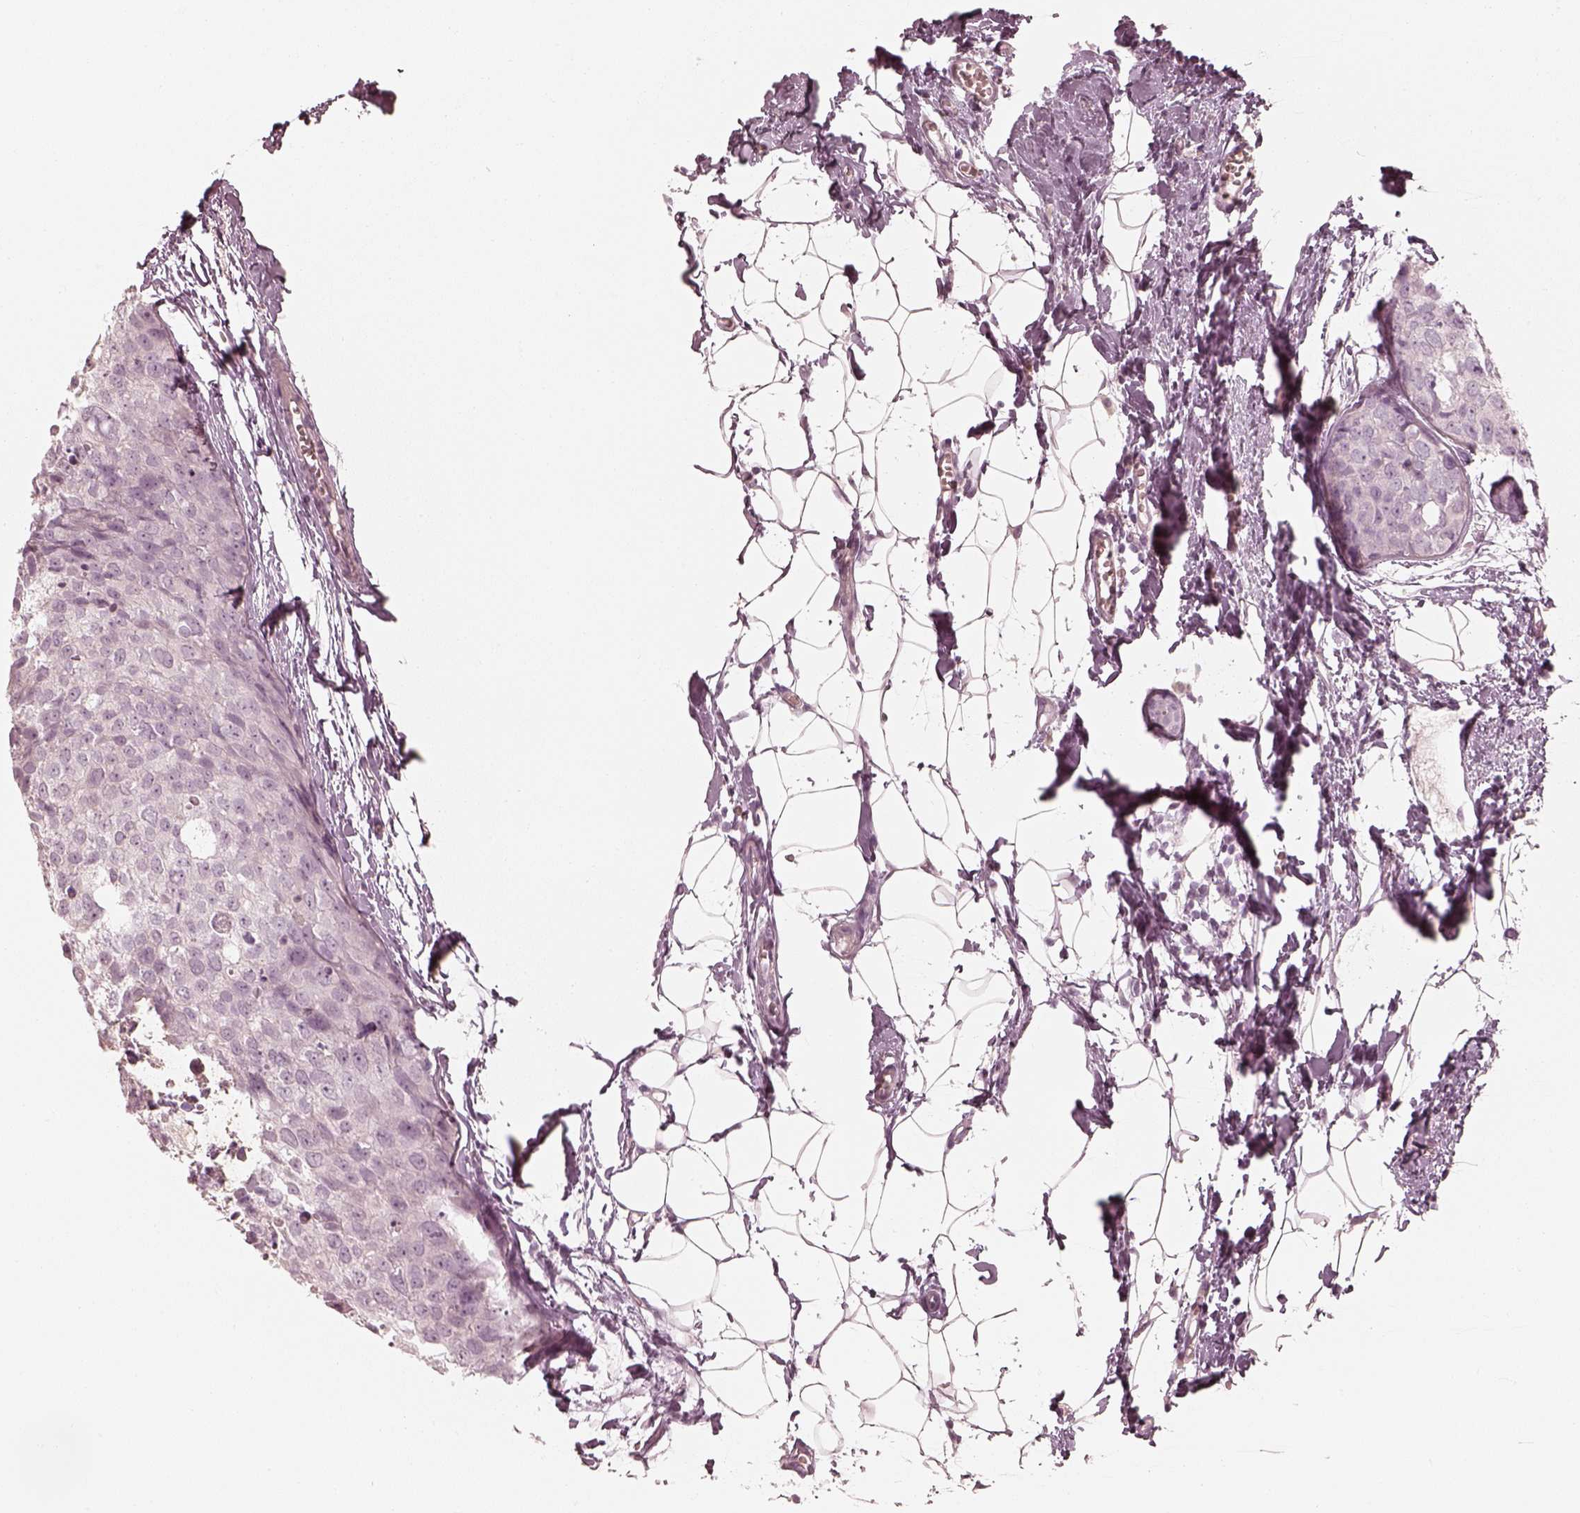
{"staining": {"intensity": "negative", "quantity": "none", "location": "none"}, "tissue": "breast cancer", "cell_type": "Tumor cells", "image_type": "cancer", "snomed": [{"axis": "morphology", "description": "Duct carcinoma"}, {"axis": "topography", "description": "Breast"}], "caption": "The photomicrograph demonstrates no staining of tumor cells in breast cancer.", "gene": "SPATA24", "patient": {"sex": "female", "age": 38}}